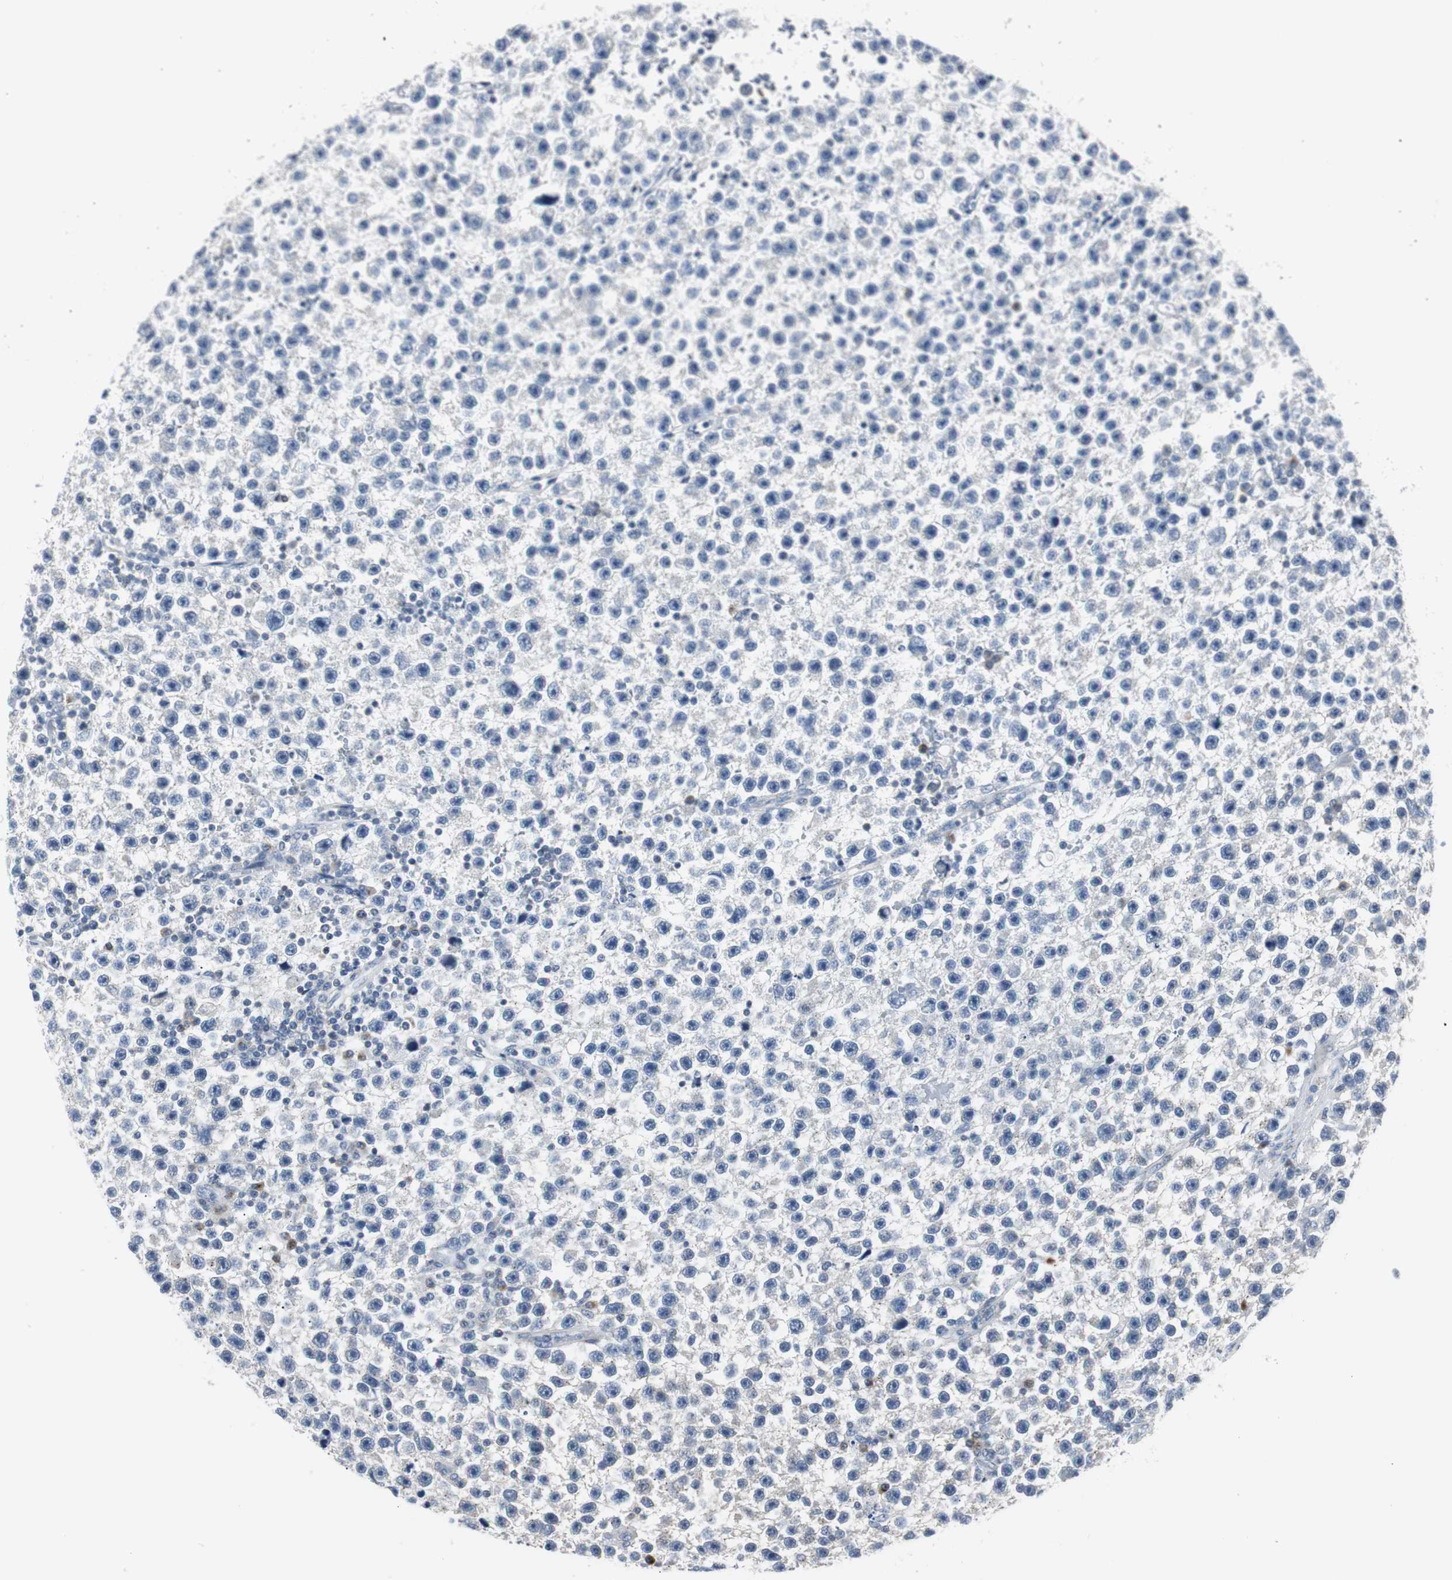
{"staining": {"intensity": "negative", "quantity": "none", "location": "none"}, "tissue": "testis cancer", "cell_type": "Tumor cells", "image_type": "cancer", "snomed": [{"axis": "morphology", "description": "Seminoma, NOS"}, {"axis": "topography", "description": "Testis"}], "caption": "High magnification brightfield microscopy of testis cancer (seminoma) stained with DAB (brown) and counterstained with hematoxylin (blue): tumor cells show no significant expression.", "gene": "SOX30", "patient": {"sex": "male", "age": 33}}